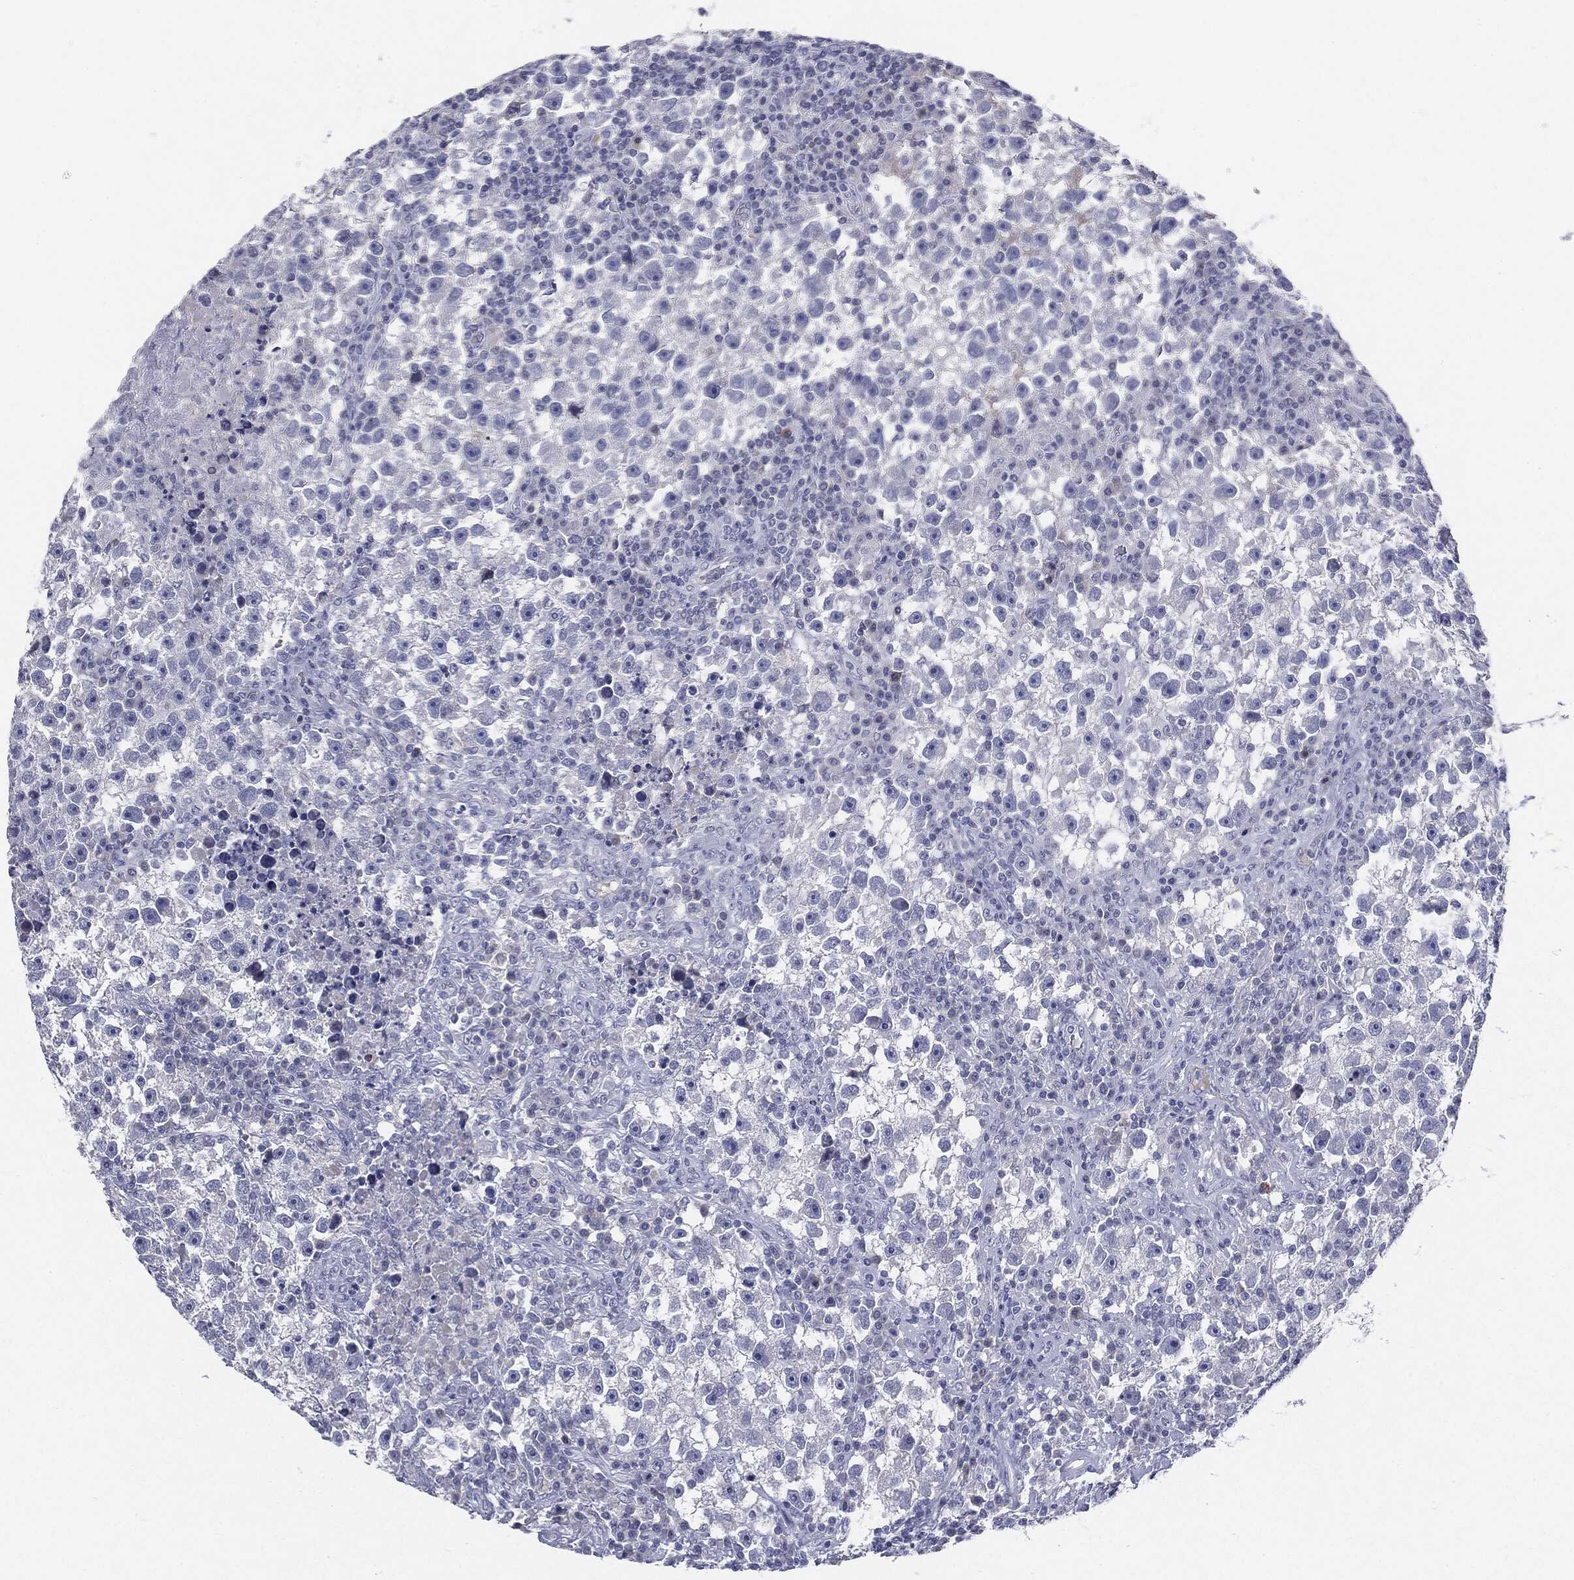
{"staining": {"intensity": "negative", "quantity": "none", "location": "none"}, "tissue": "testis cancer", "cell_type": "Tumor cells", "image_type": "cancer", "snomed": [{"axis": "morphology", "description": "Seminoma, NOS"}, {"axis": "topography", "description": "Testis"}], "caption": "Micrograph shows no protein expression in tumor cells of testis cancer tissue.", "gene": "CGB1", "patient": {"sex": "male", "age": 47}}